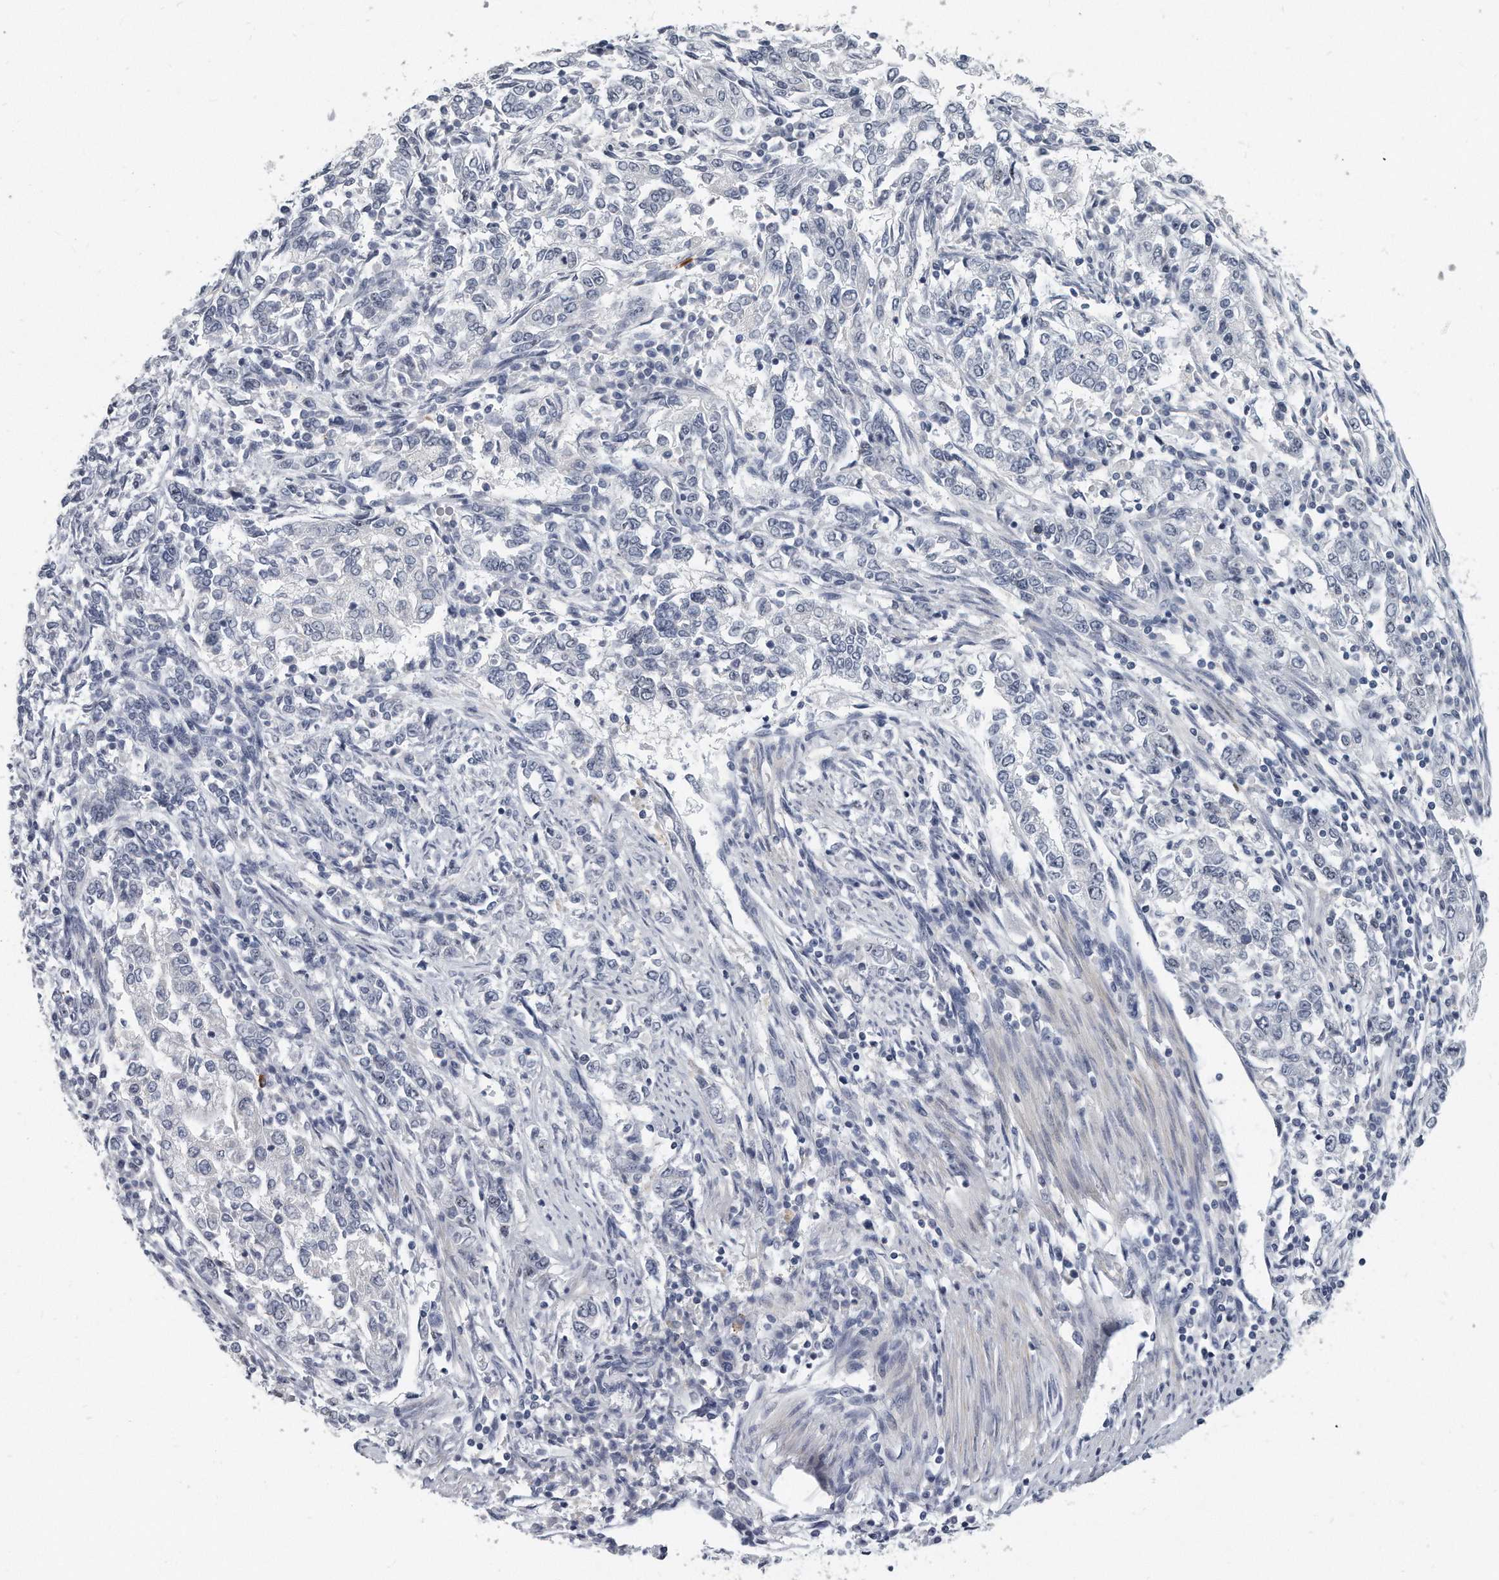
{"staining": {"intensity": "negative", "quantity": "none", "location": "none"}, "tissue": "endometrial cancer", "cell_type": "Tumor cells", "image_type": "cancer", "snomed": [{"axis": "morphology", "description": "Adenocarcinoma, NOS"}, {"axis": "topography", "description": "Endometrium"}], "caption": "This micrograph is of adenocarcinoma (endometrial) stained with IHC to label a protein in brown with the nuclei are counter-stained blue. There is no staining in tumor cells.", "gene": "TFCP2L1", "patient": {"sex": "female", "age": 49}}